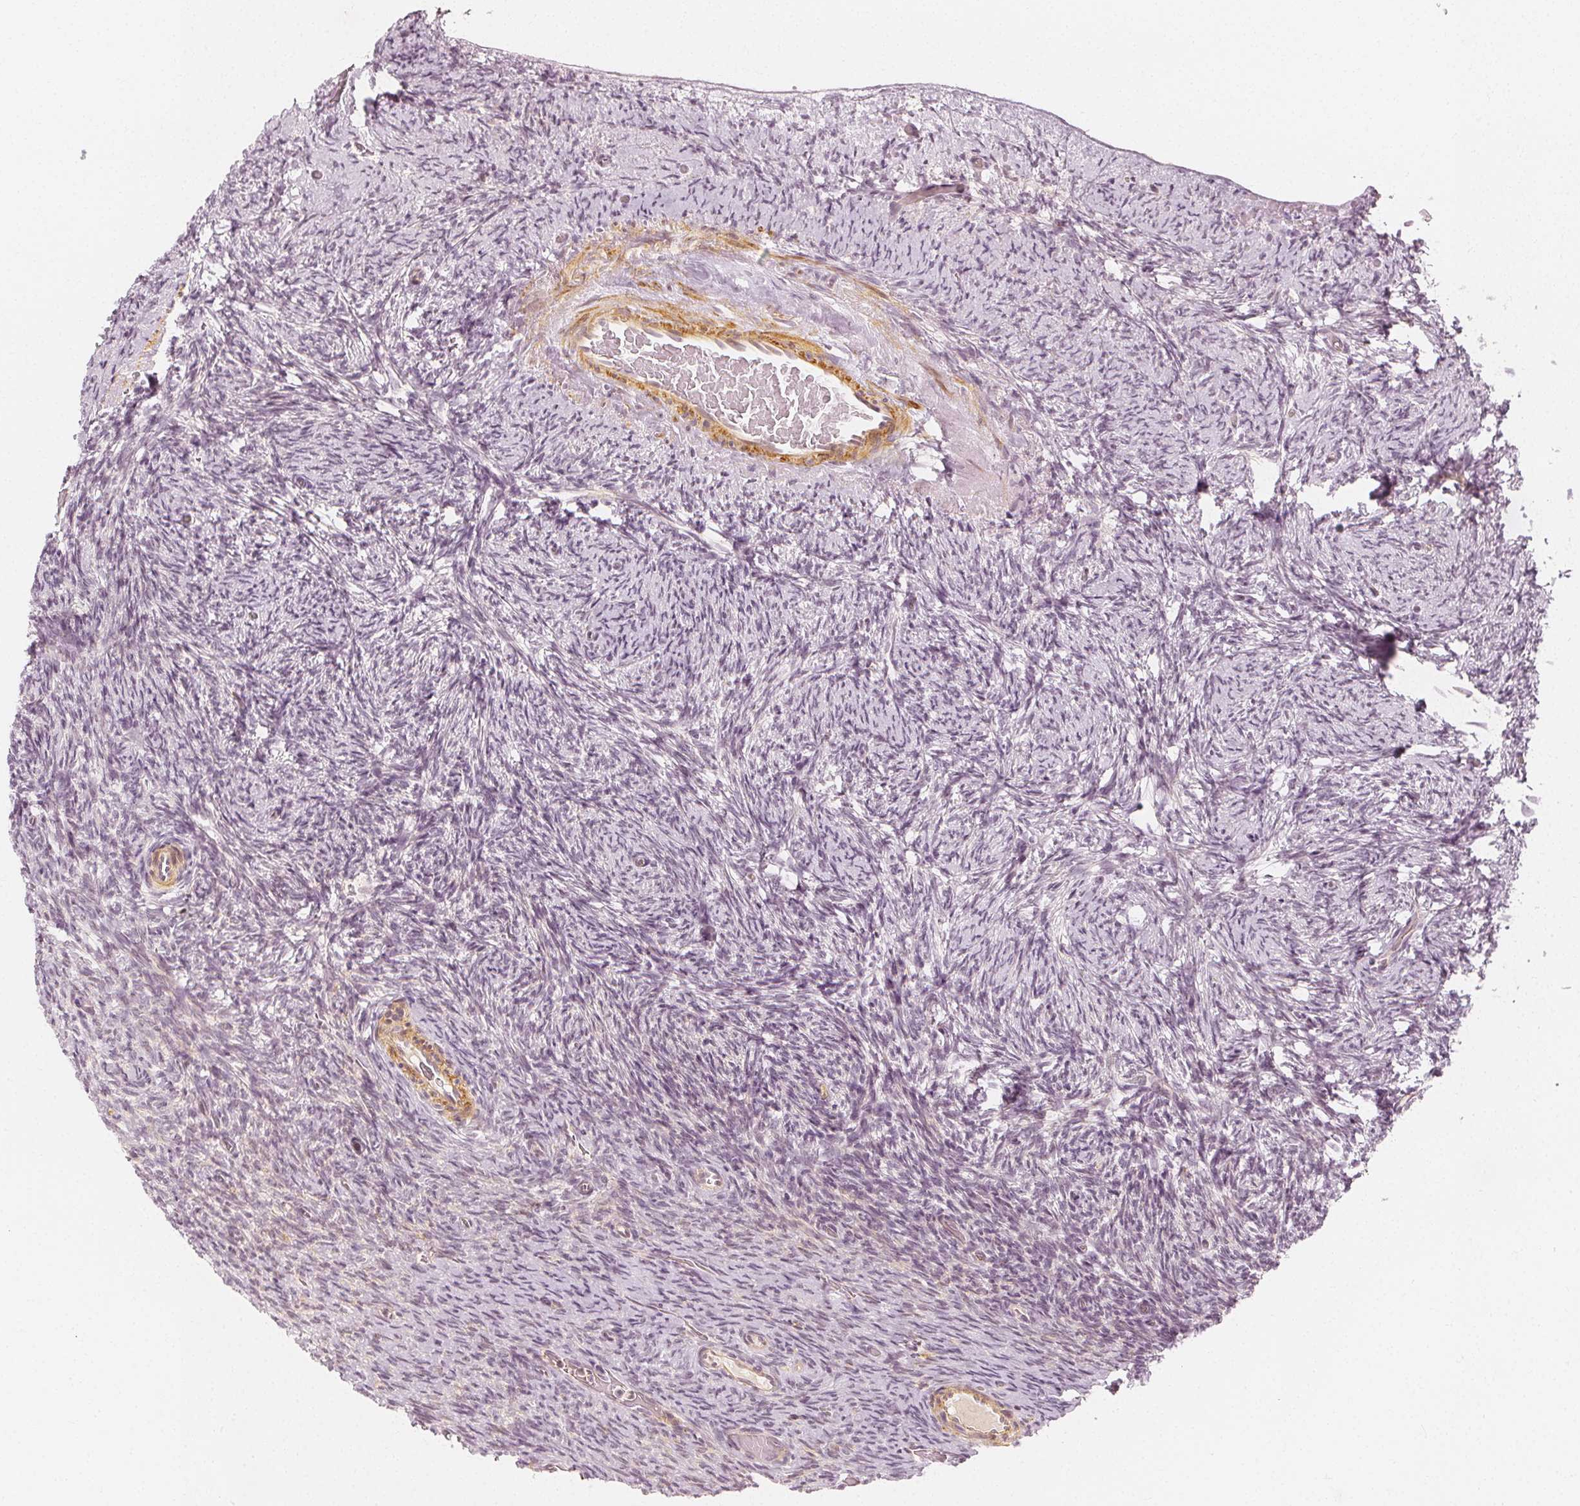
{"staining": {"intensity": "negative", "quantity": "none", "location": "none"}, "tissue": "ovary", "cell_type": "Ovarian stroma cells", "image_type": "normal", "snomed": [{"axis": "morphology", "description": "Normal tissue, NOS"}, {"axis": "topography", "description": "Ovary"}], "caption": "Ovary was stained to show a protein in brown. There is no significant staining in ovarian stroma cells. (Stains: DAB immunohistochemistry with hematoxylin counter stain, Microscopy: brightfield microscopy at high magnification).", "gene": "ARHGAP26", "patient": {"sex": "female", "age": 34}}